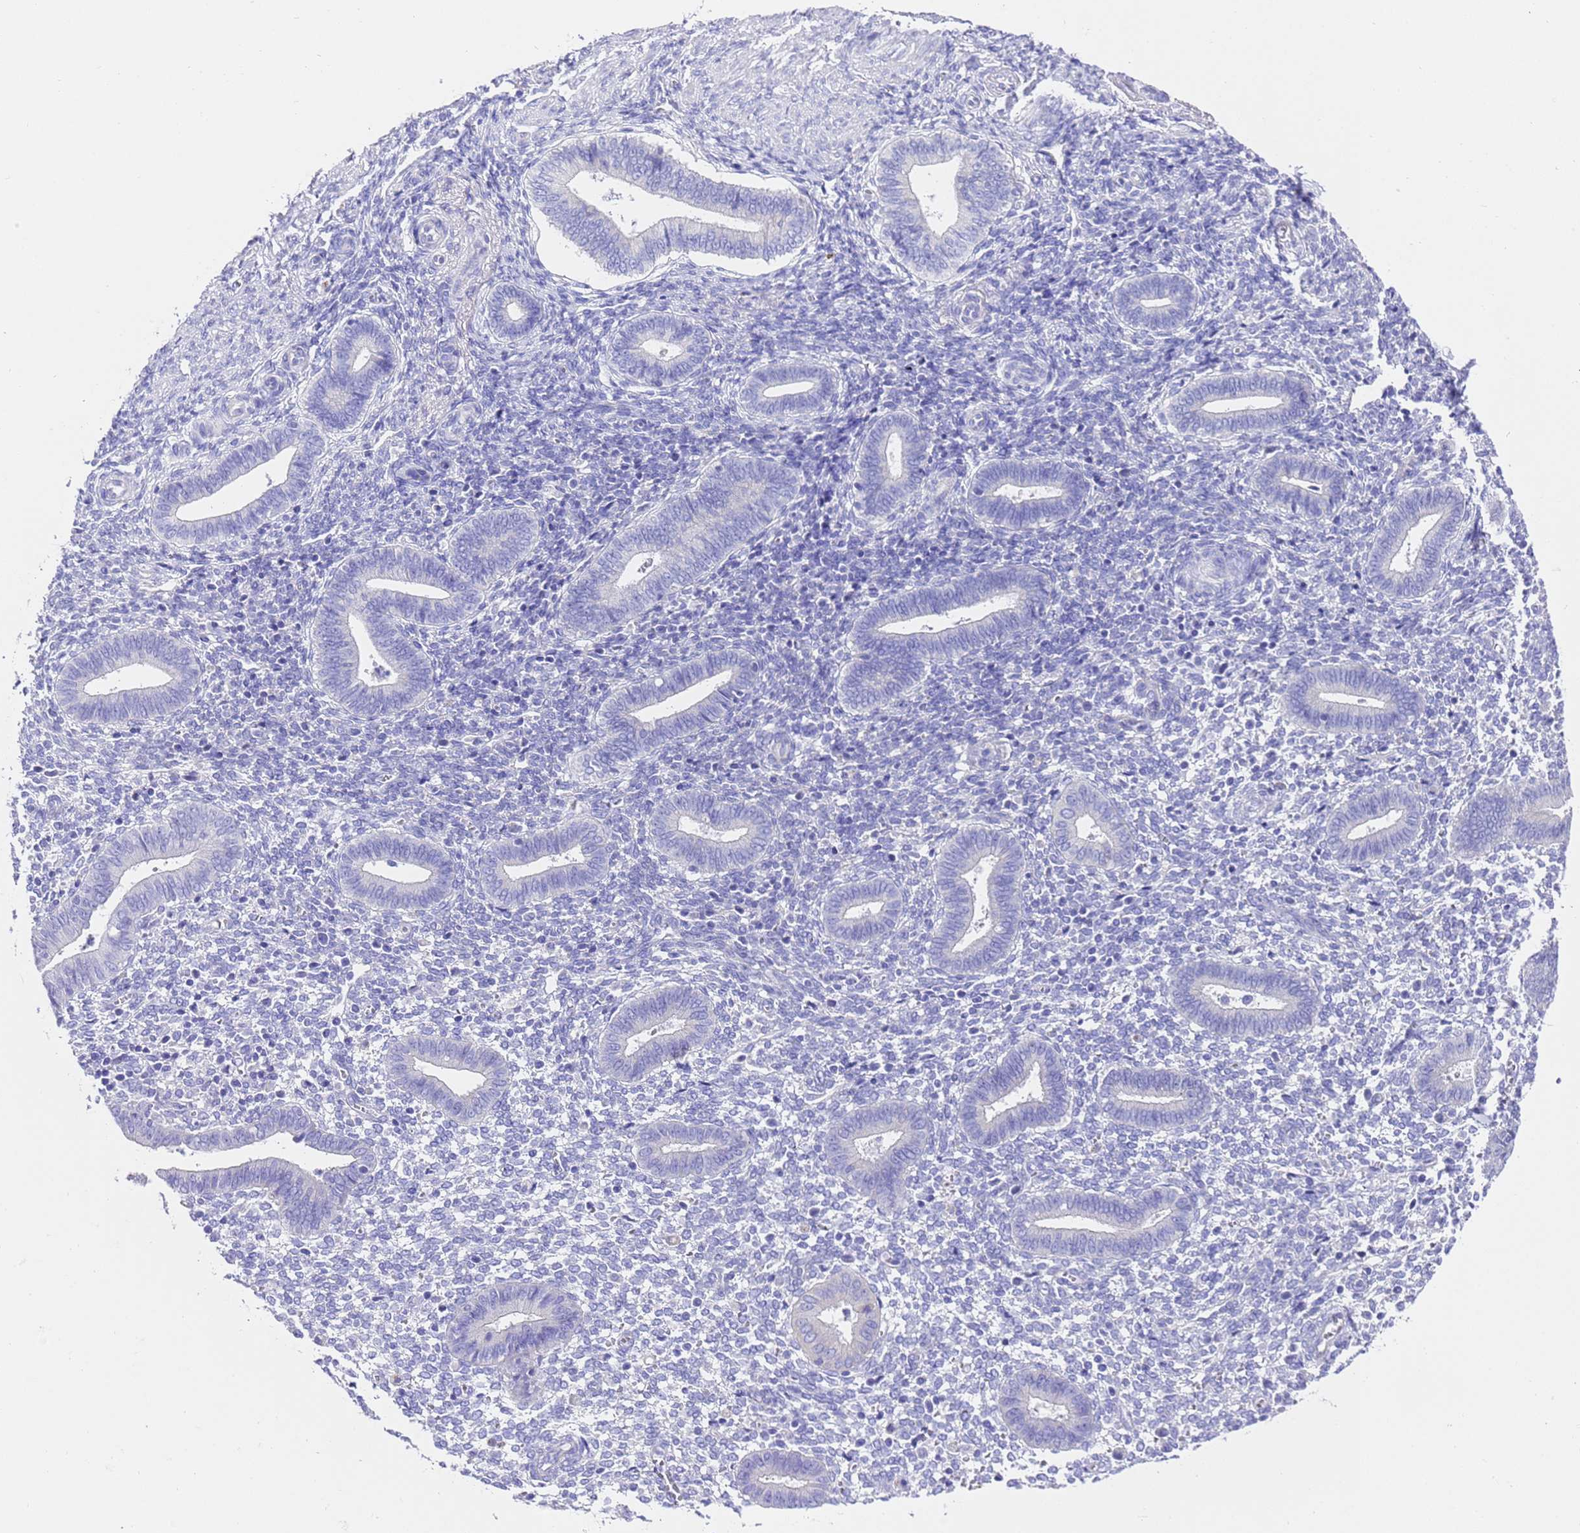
{"staining": {"intensity": "negative", "quantity": "none", "location": "none"}, "tissue": "endometrium", "cell_type": "Cells in endometrial stroma", "image_type": "normal", "snomed": [{"axis": "morphology", "description": "Normal tissue, NOS"}, {"axis": "topography", "description": "Endometrium"}], "caption": "Immunohistochemistry (IHC) micrograph of benign endometrium stained for a protein (brown), which displays no positivity in cells in endometrial stroma. The staining is performed using DAB brown chromogen with nuclei counter-stained in using hematoxylin.", "gene": "FAM72A", "patient": {"sex": "female", "age": 44}}